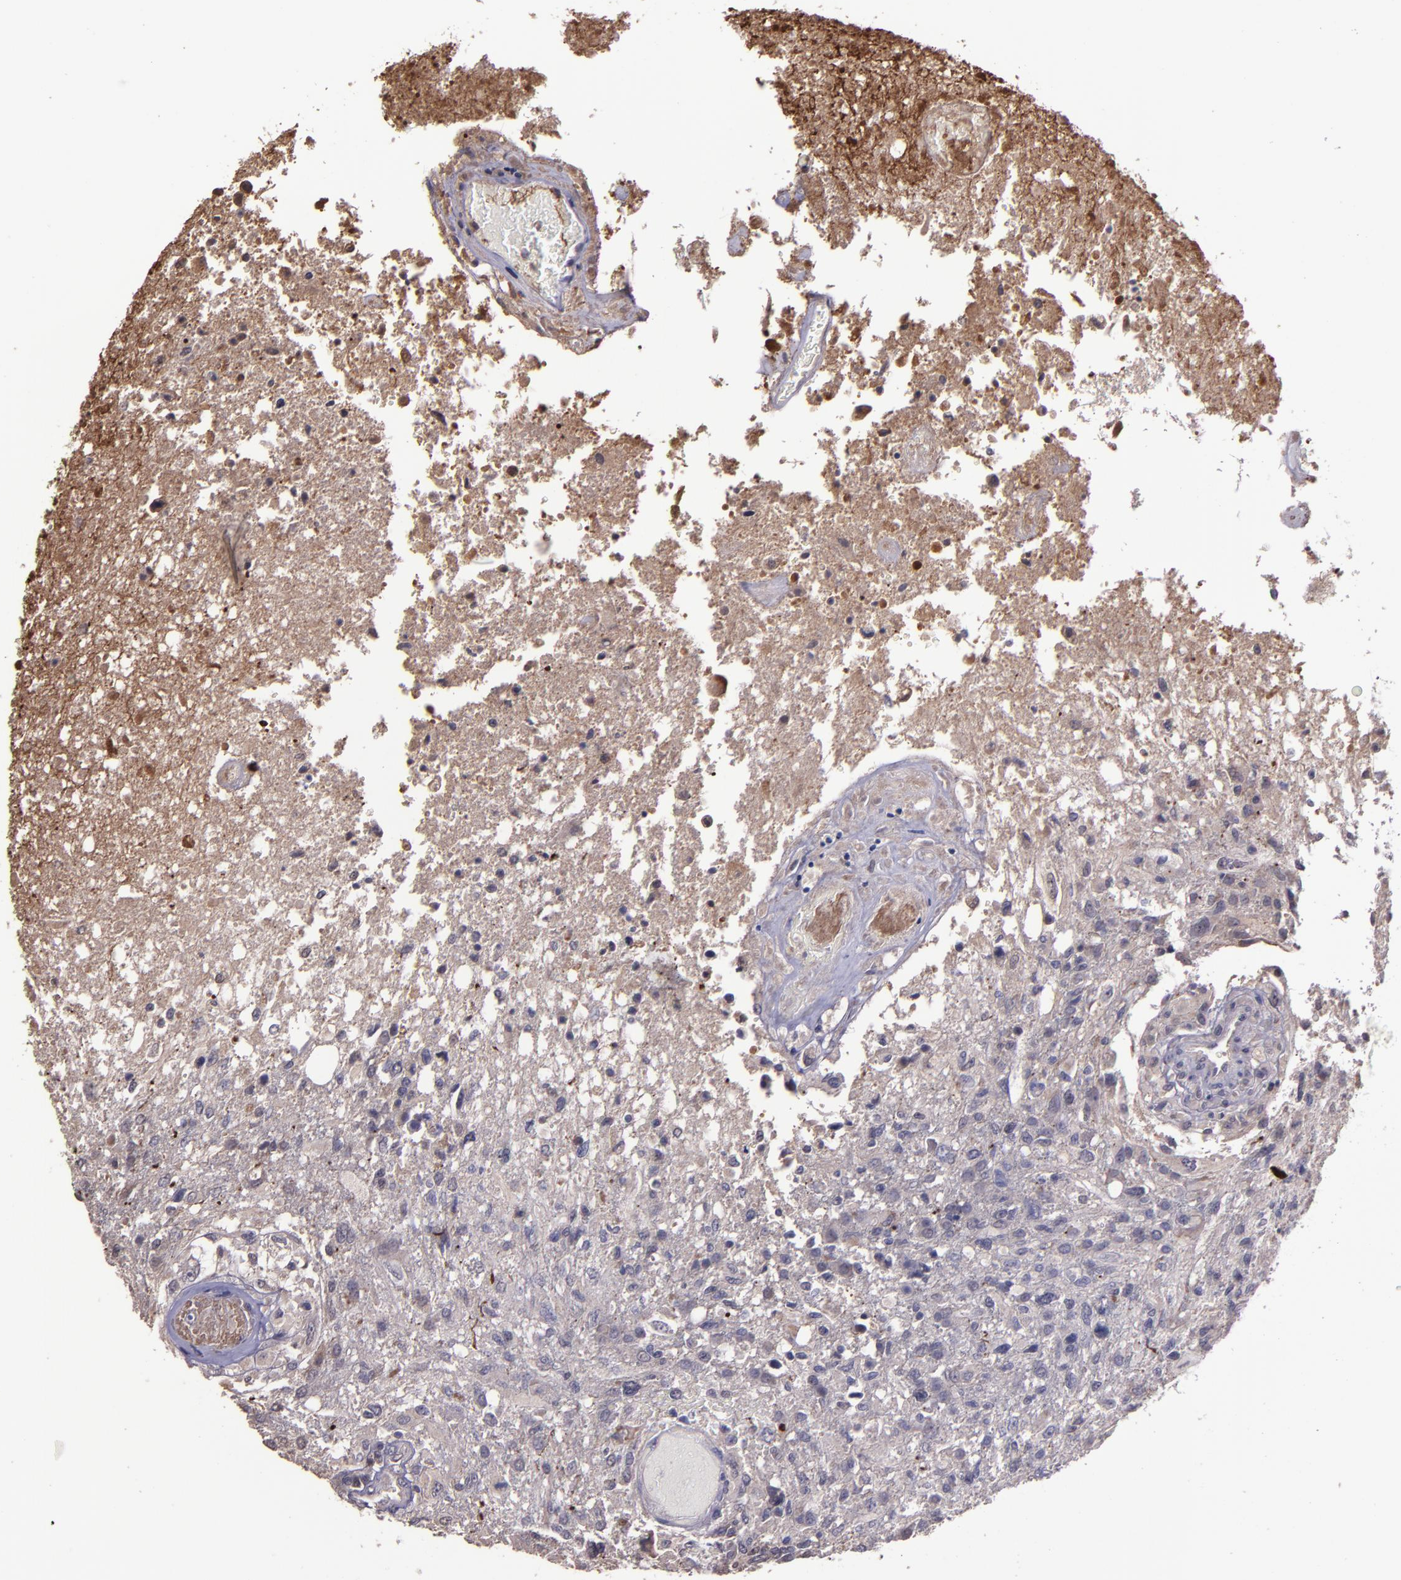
{"staining": {"intensity": "weak", "quantity": "<25%", "location": "cytoplasmic/membranous"}, "tissue": "glioma", "cell_type": "Tumor cells", "image_type": "cancer", "snomed": [{"axis": "morphology", "description": "Glioma, malignant, High grade"}, {"axis": "topography", "description": "Cerebral cortex"}], "caption": "A photomicrograph of human malignant high-grade glioma is negative for staining in tumor cells.", "gene": "SERPINF2", "patient": {"sex": "male", "age": 79}}